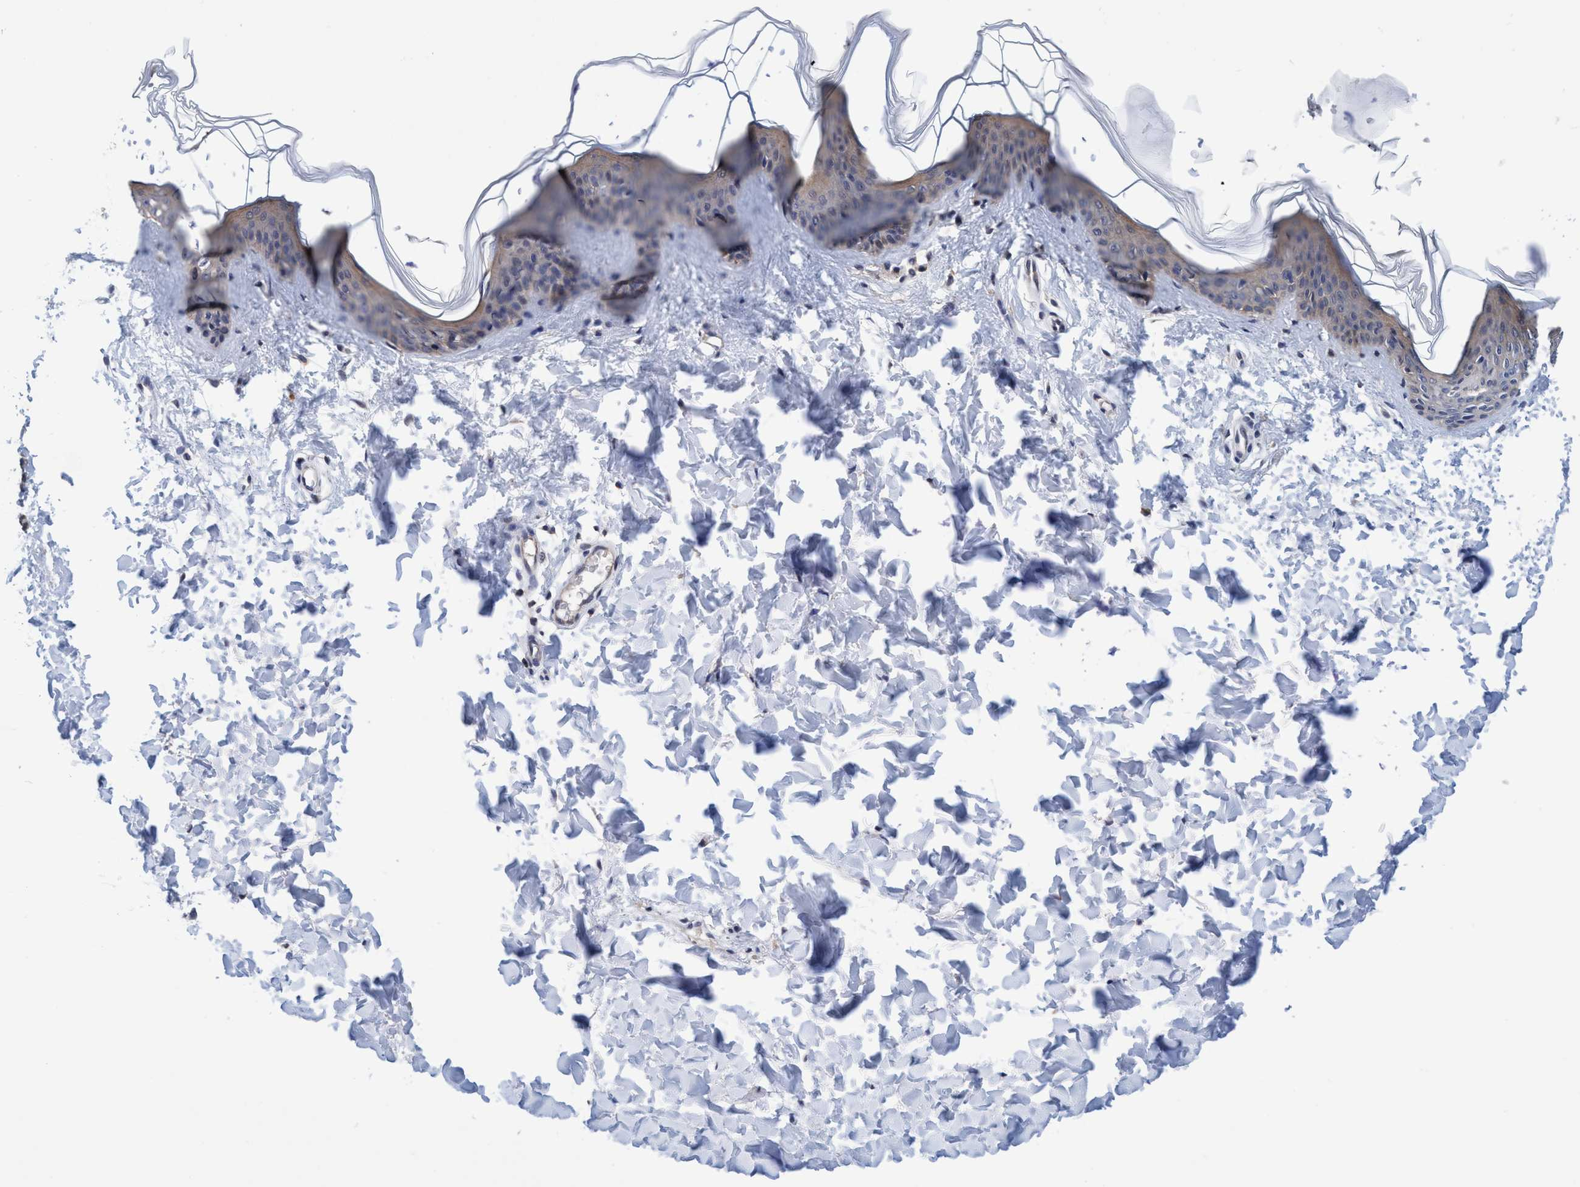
{"staining": {"intensity": "weak", "quantity": ">75%", "location": "cytoplasmic/membranous"}, "tissue": "skin", "cell_type": "Fibroblasts", "image_type": "normal", "snomed": [{"axis": "morphology", "description": "Normal tissue, NOS"}, {"axis": "topography", "description": "Skin"}], "caption": "High-magnification brightfield microscopy of benign skin stained with DAB (3,3'-diaminobenzidine) (brown) and counterstained with hematoxylin (blue). fibroblasts exhibit weak cytoplasmic/membranous staining is present in approximately>75% of cells. (DAB = brown stain, brightfield microscopy at high magnification).", "gene": "PSMD12", "patient": {"sex": "female", "age": 17}}